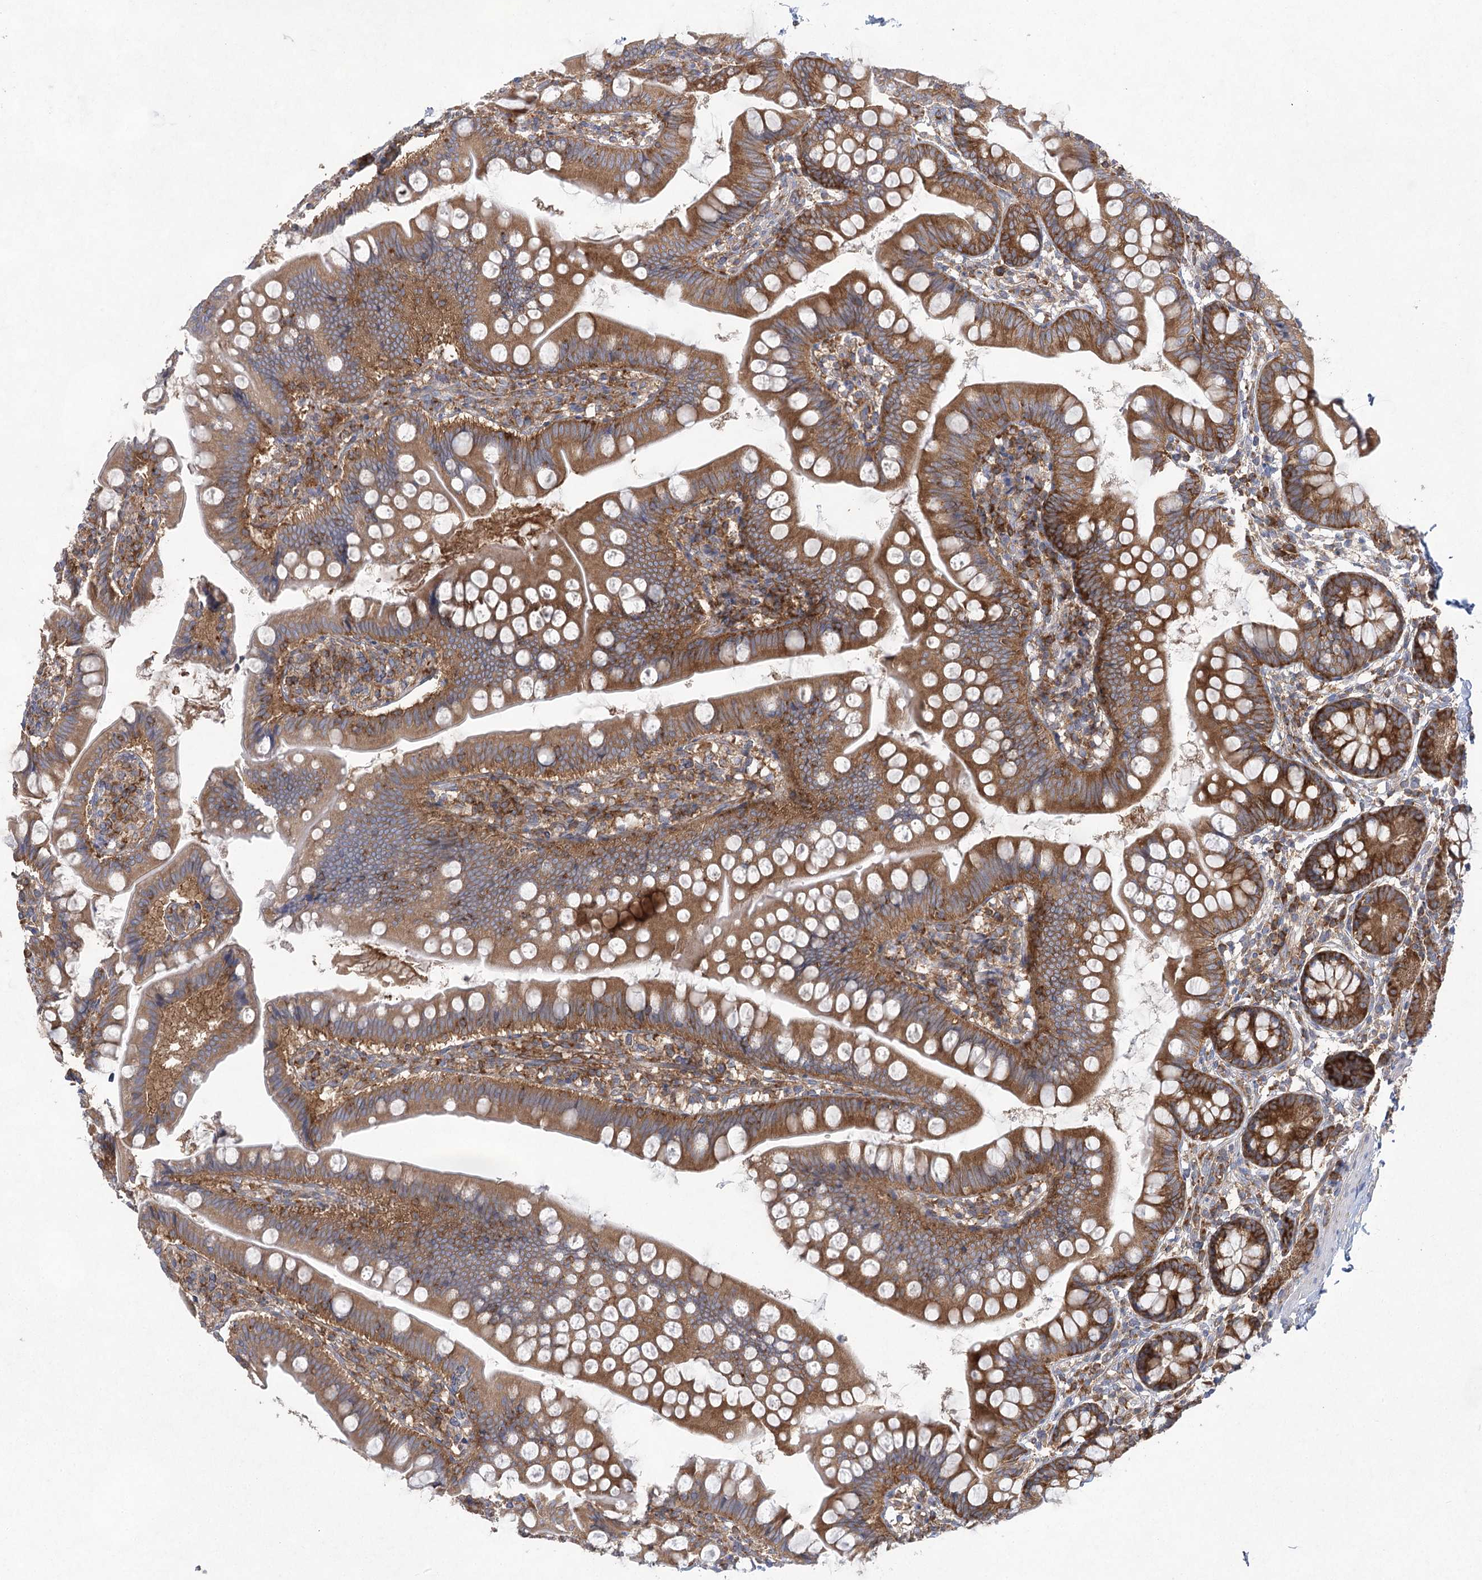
{"staining": {"intensity": "strong", "quantity": "25%-75%", "location": "cytoplasmic/membranous"}, "tissue": "small intestine", "cell_type": "Glandular cells", "image_type": "normal", "snomed": [{"axis": "morphology", "description": "Normal tissue, NOS"}, {"axis": "topography", "description": "Small intestine"}], "caption": "Immunohistochemical staining of unremarkable small intestine exhibits high levels of strong cytoplasmic/membranous positivity in approximately 25%-75% of glandular cells. Using DAB (3,3'-diaminobenzidine) (brown) and hematoxylin (blue) stains, captured at high magnification using brightfield microscopy.", "gene": "EIF3A", "patient": {"sex": "male", "age": 7}}